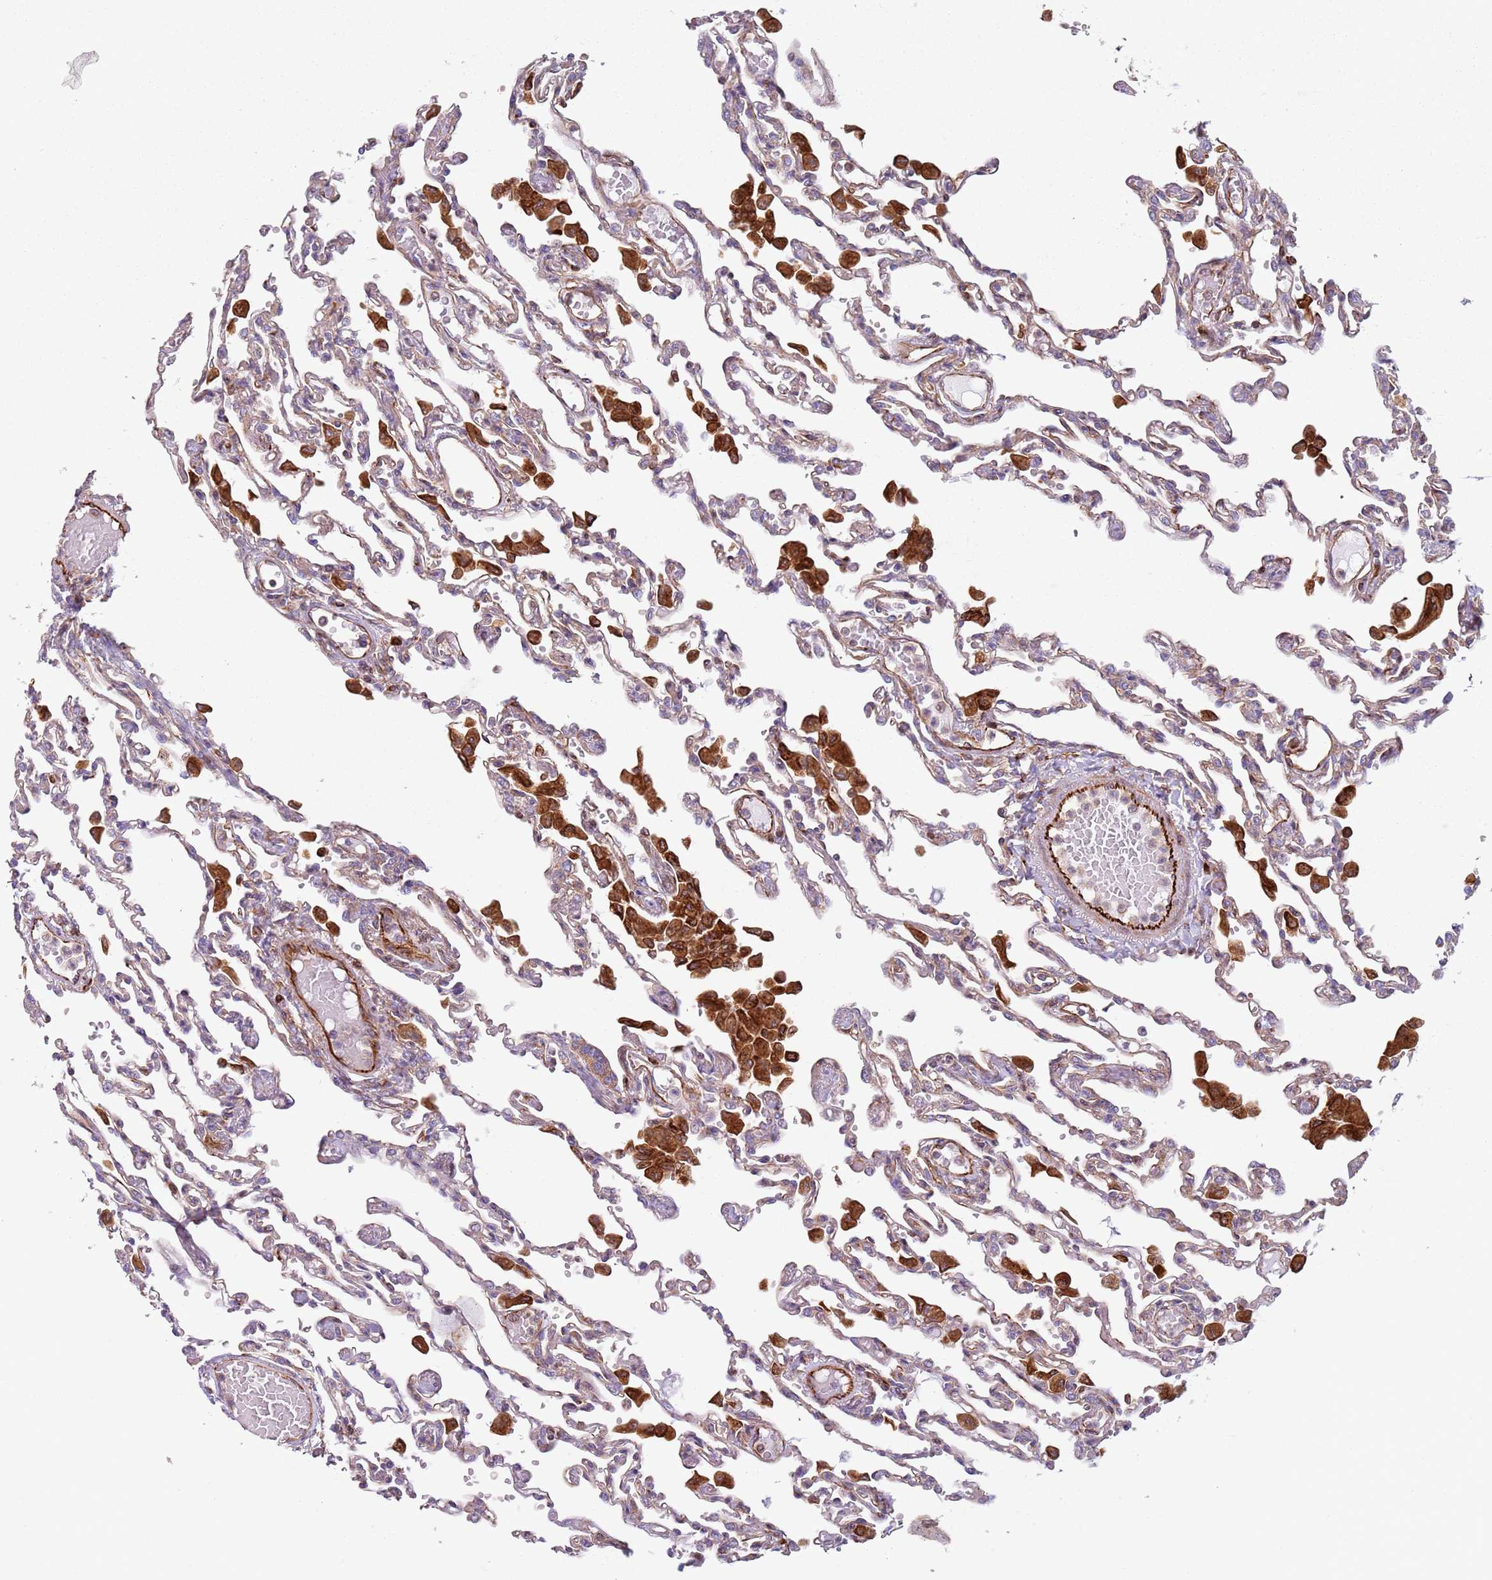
{"staining": {"intensity": "weak", "quantity": "<25%", "location": "cytoplasmic/membranous"}, "tissue": "lung", "cell_type": "Alveolar cells", "image_type": "normal", "snomed": [{"axis": "morphology", "description": "Normal tissue, NOS"}, {"axis": "topography", "description": "Bronchus"}, {"axis": "topography", "description": "Lung"}], "caption": "Alveolar cells show no significant protein staining in benign lung. Brightfield microscopy of immunohistochemistry (IHC) stained with DAB (3,3'-diaminobenzidine) (brown) and hematoxylin (blue), captured at high magnification.", "gene": "SNAPIN", "patient": {"sex": "female", "age": 49}}